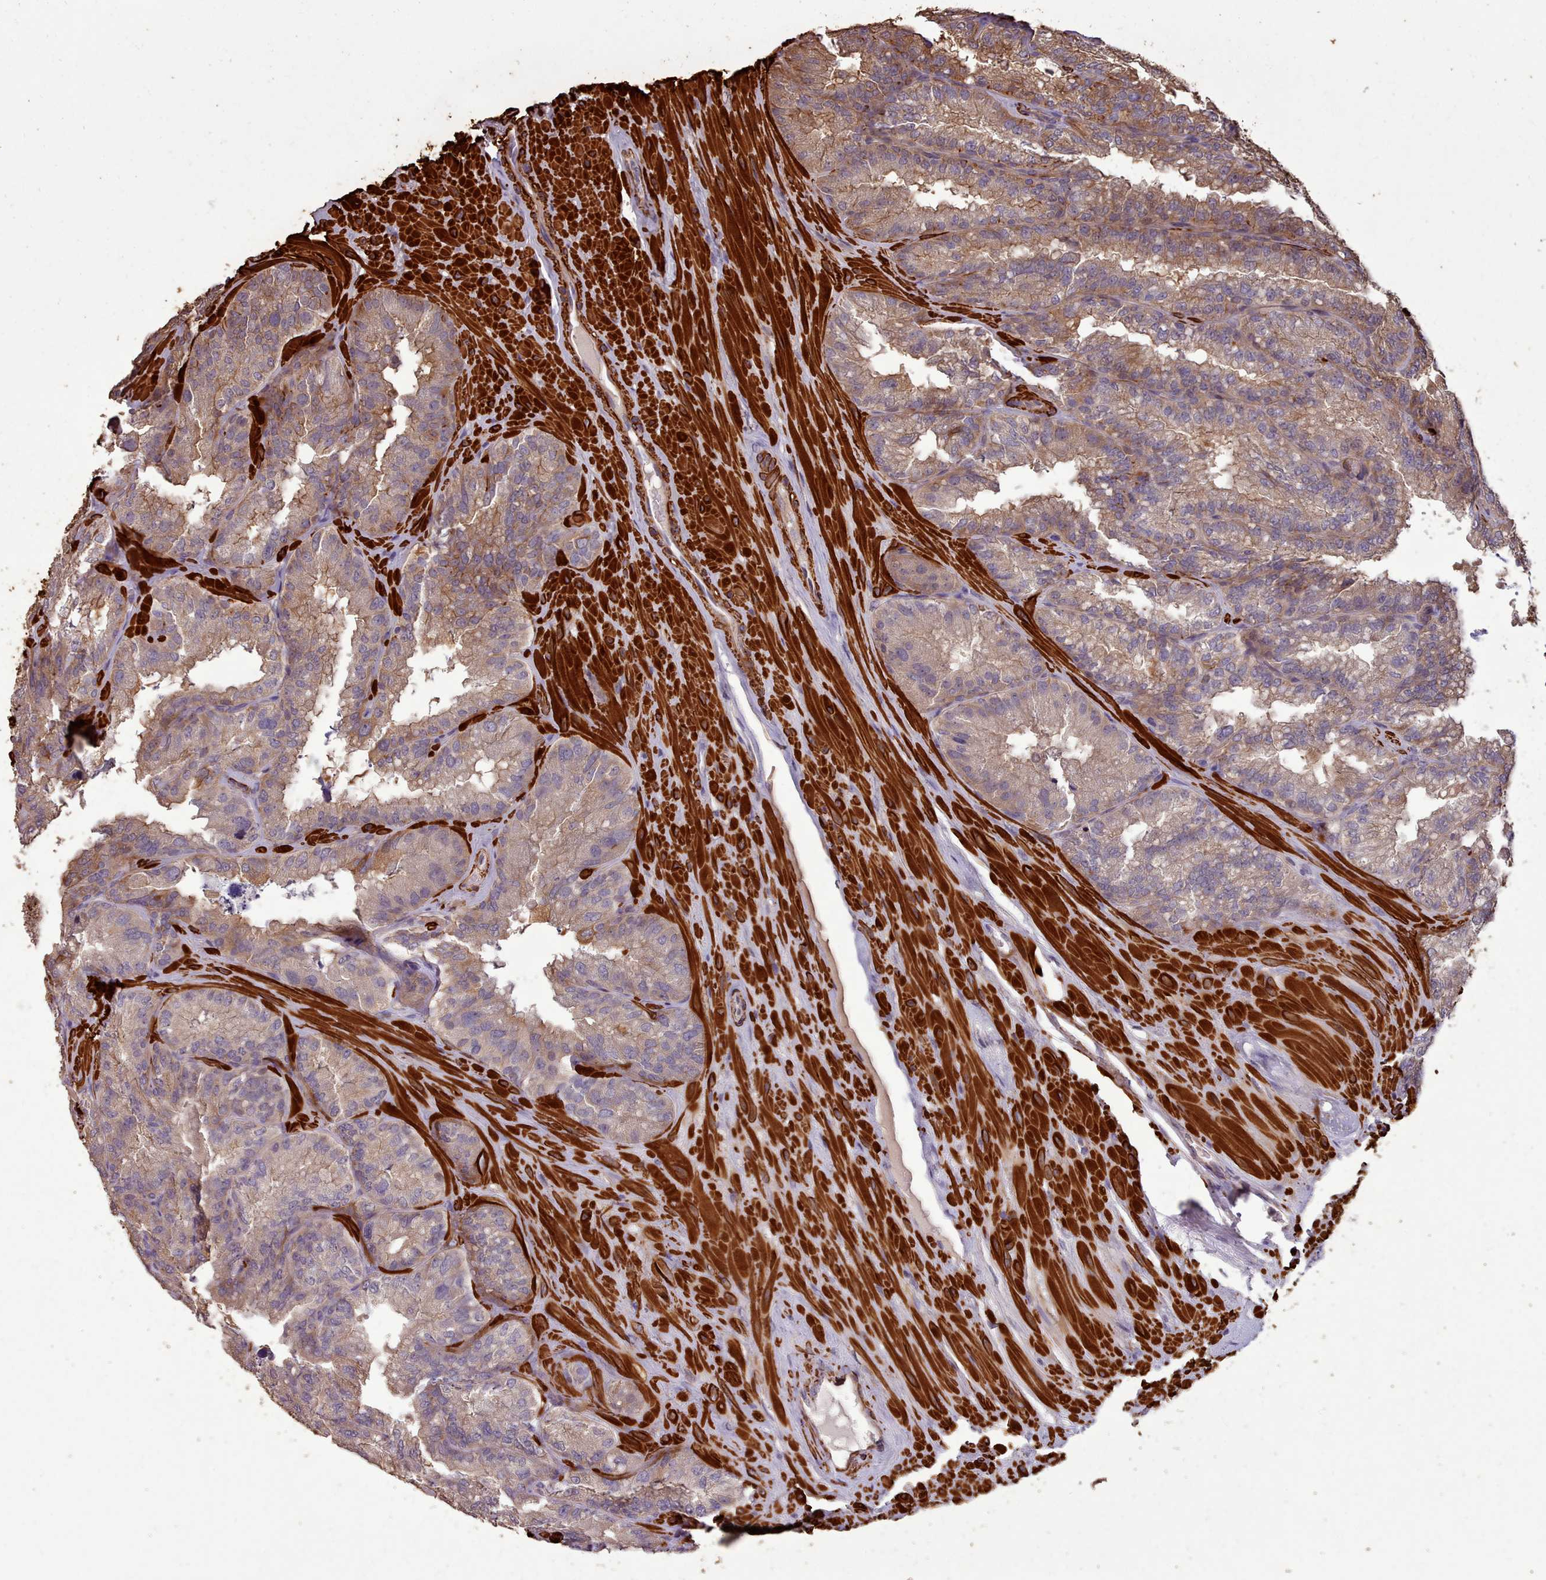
{"staining": {"intensity": "moderate", "quantity": "25%-75%", "location": "cytoplasmic/membranous"}, "tissue": "seminal vesicle", "cell_type": "Glandular cells", "image_type": "normal", "snomed": [{"axis": "morphology", "description": "Normal tissue, NOS"}, {"axis": "topography", "description": "Seminal veicle"}], "caption": "Protein positivity by IHC exhibits moderate cytoplasmic/membranous positivity in about 25%-75% of glandular cells in unremarkable seminal vesicle. (DAB (3,3'-diaminobenzidine) IHC, brown staining for protein, blue staining for nuclei).", "gene": "NLRC4", "patient": {"sex": "male", "age": 58}}